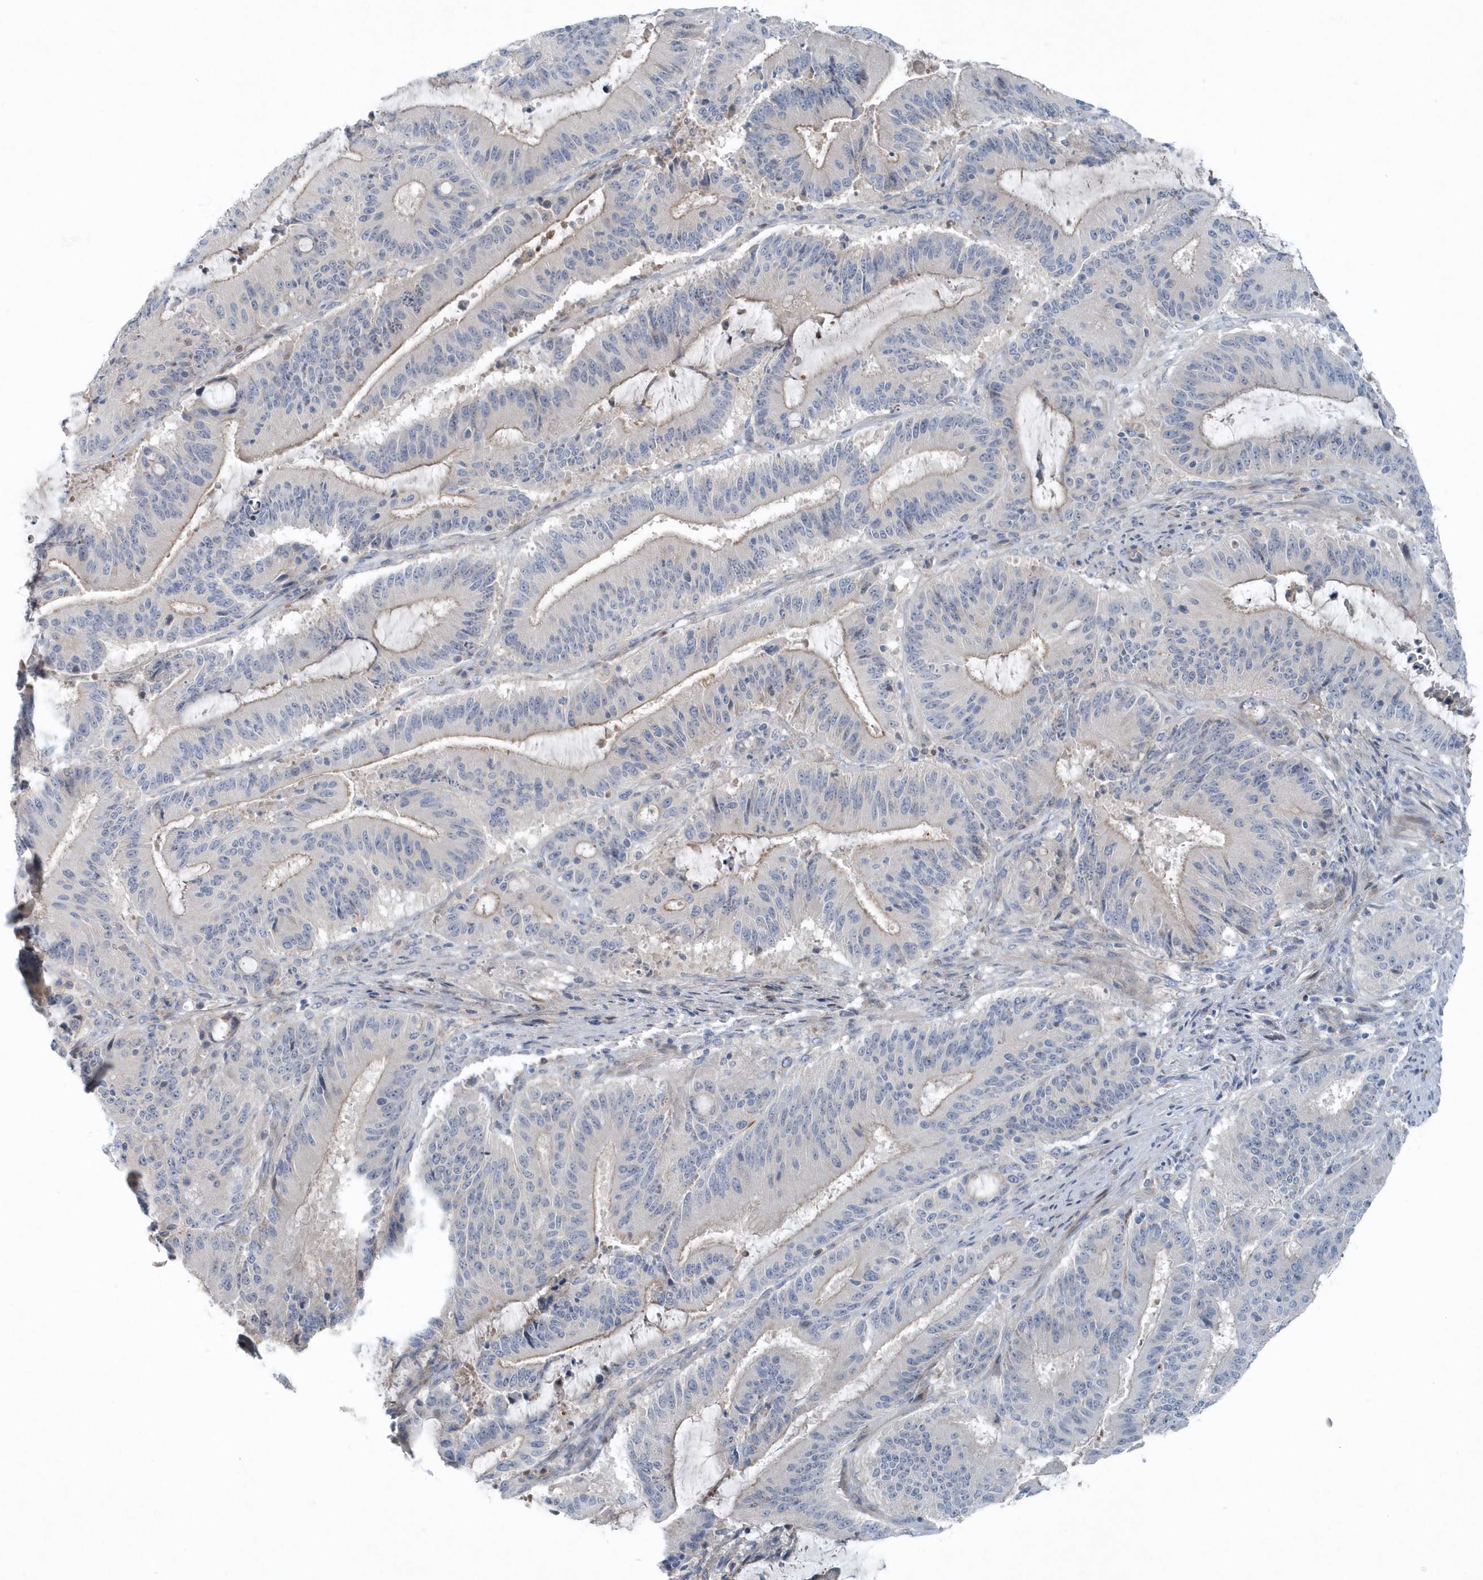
{"staining": {"intensity": "weak", "quantity": "25%-75%", "location": "cytoplasmic/membranous"}, "tissue": "liver cancer", "cell_type": "Tumor cells", "image_type": "cancer", "snomed": [{"axis": "morphology", "description": "Normal tissue, NOS"}, {"axis": "morphology", "description": "Cholangiocarcinoma"}, {"axis": "topography", "description": "Liver"}, {"axis": "topography", "description": "Peripheral nerve tissue"}], "caption": "Protein staining demonstrates weak cytoplasmic/membranous staining in approximately 25%-75% of tumor cells in cholangiocarcinoma (liver). Nuclei are stained in blue.", "gene": "MCC", "patient": {"sex": "female", "age": 73}}